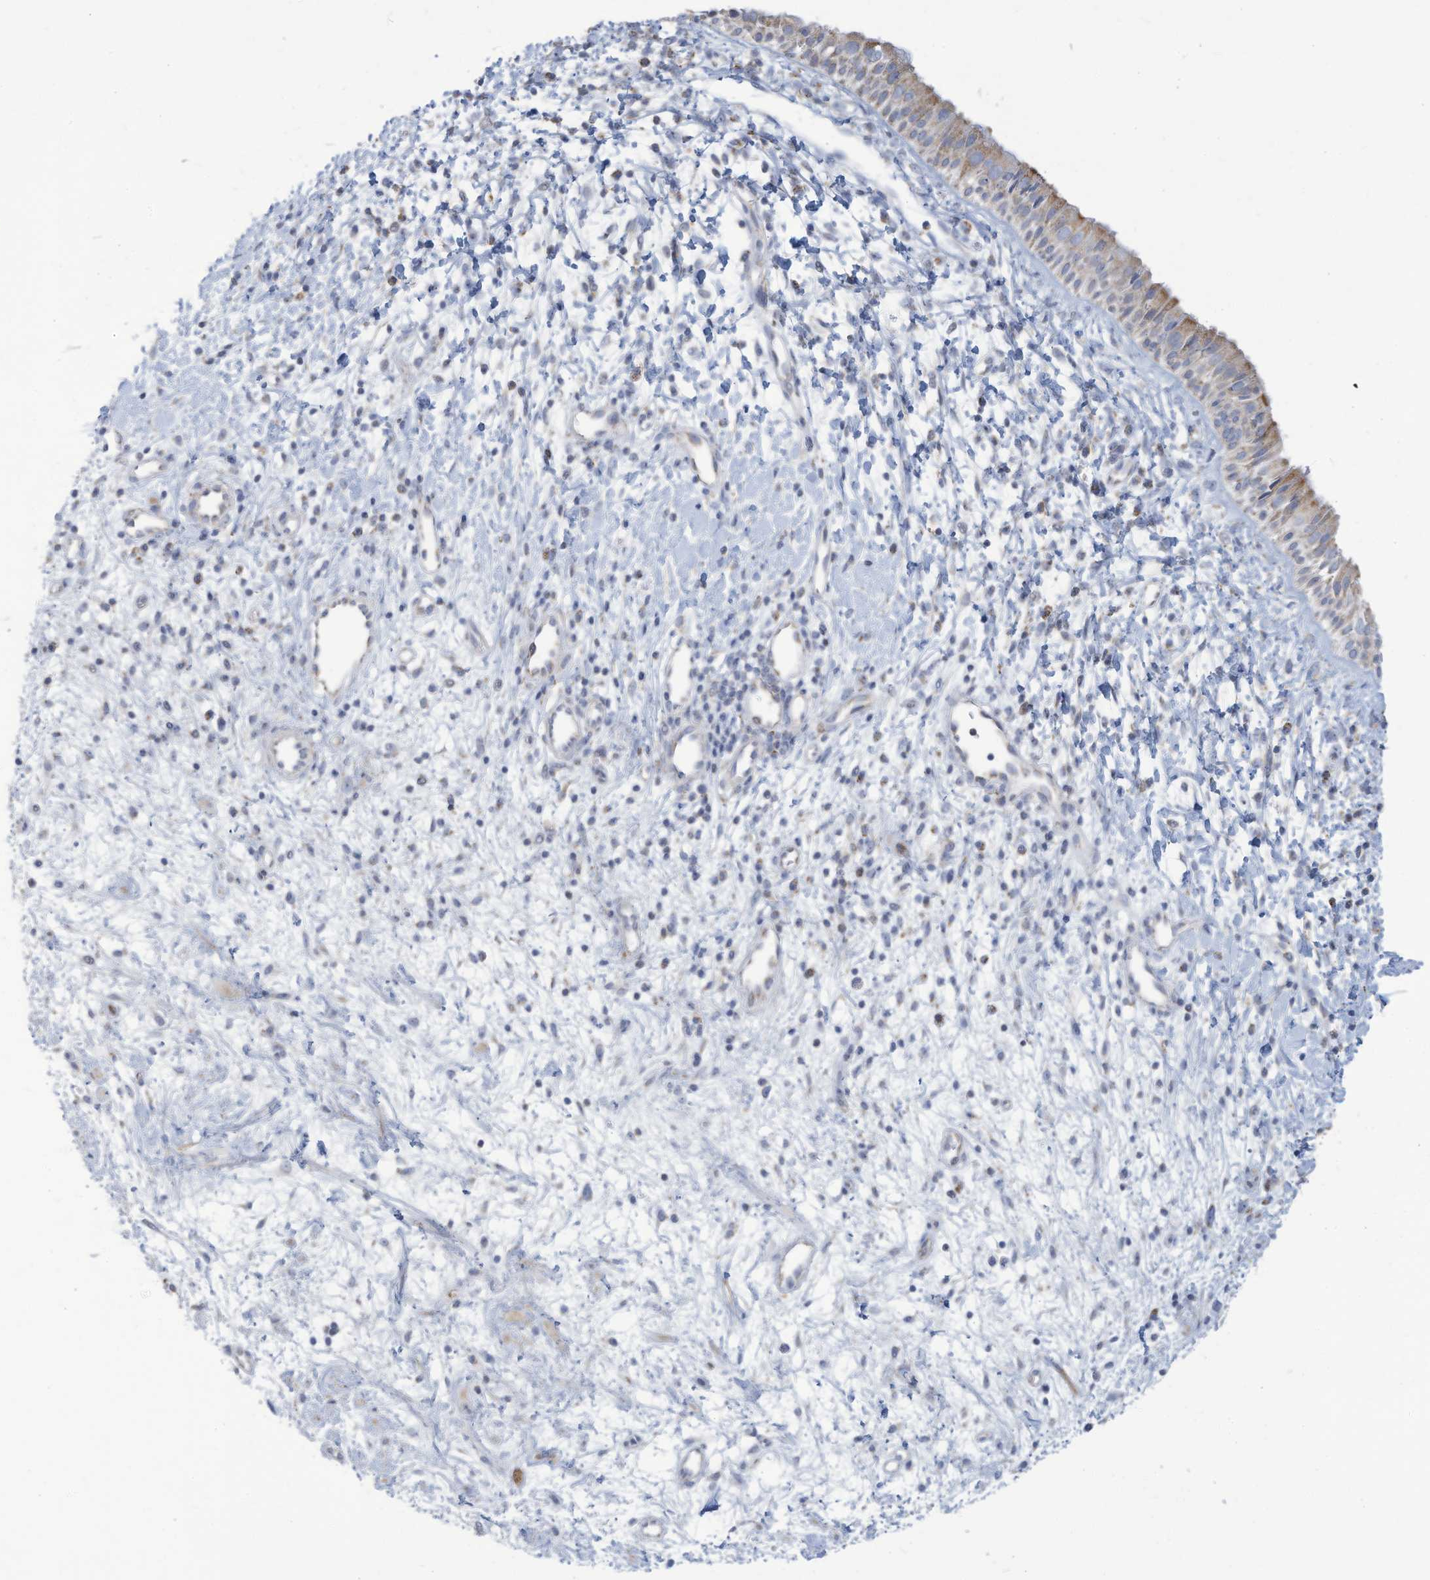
{"staining": {"intensity": "moderate", "quantity": "<25%", "location": "cytoplasmic/membranous"}, "tissue": "nasopharynx", "cell_type": "Respiratory epithelial cells", "image_type": "normal", "snomed": [{"axis": "morphology", "description": "Normal tissue, NOS"}, {"axis": "topography", "description": "Nasopharynx"}], "caption": "IHC of unremarkable human nasopharynx shows low levels of moderate cytoplasmic/membranous staining in about <25% of respiratory epithelial cells.", "gene": "NLN", "patient": {"sex": "male", "age": 22}}